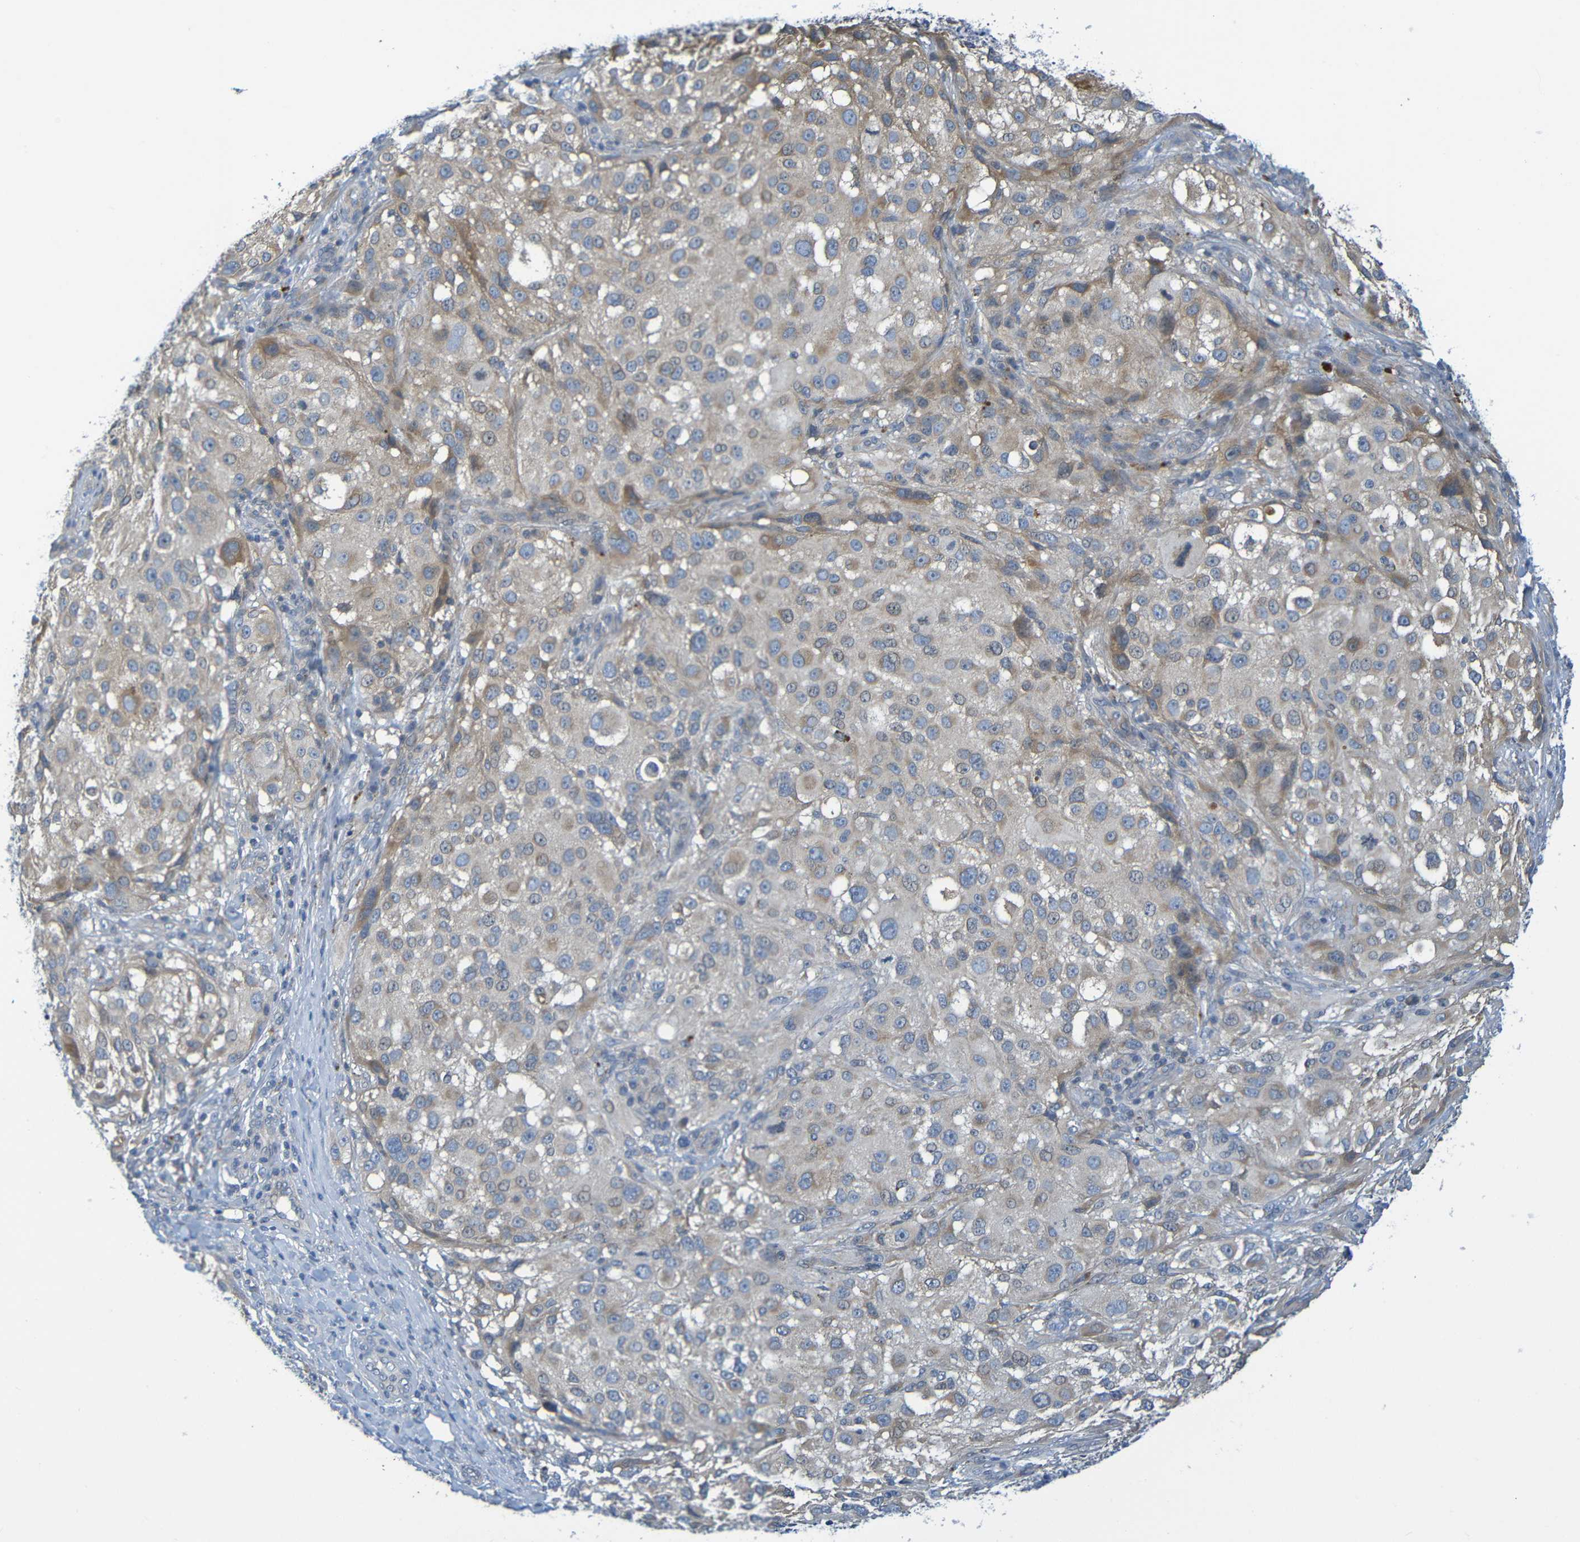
{"staining": {"intensity": "weak", "quantity": ">75%", "location": "cytoplasmic/membranous"}, "tissue": "melanoma", "cell_type": "Tumor cells", "image_type": "cancer", "snomed": [{"axis": "morphology", "description": "Necrosis, NOS"}, {"axis": "morphology", "description": "Malignant melanoma, NOS"}, {"axis": "topography", "description": "Skin"}], "caption": "Brown immunohistochemical staining in human malignant melanoma shows weak cytoplasmic/membranous positivity in approximately >75% of tumor cells.", "gene": "CYP4F2", "patient": {"sex": "female", "age": 87}}